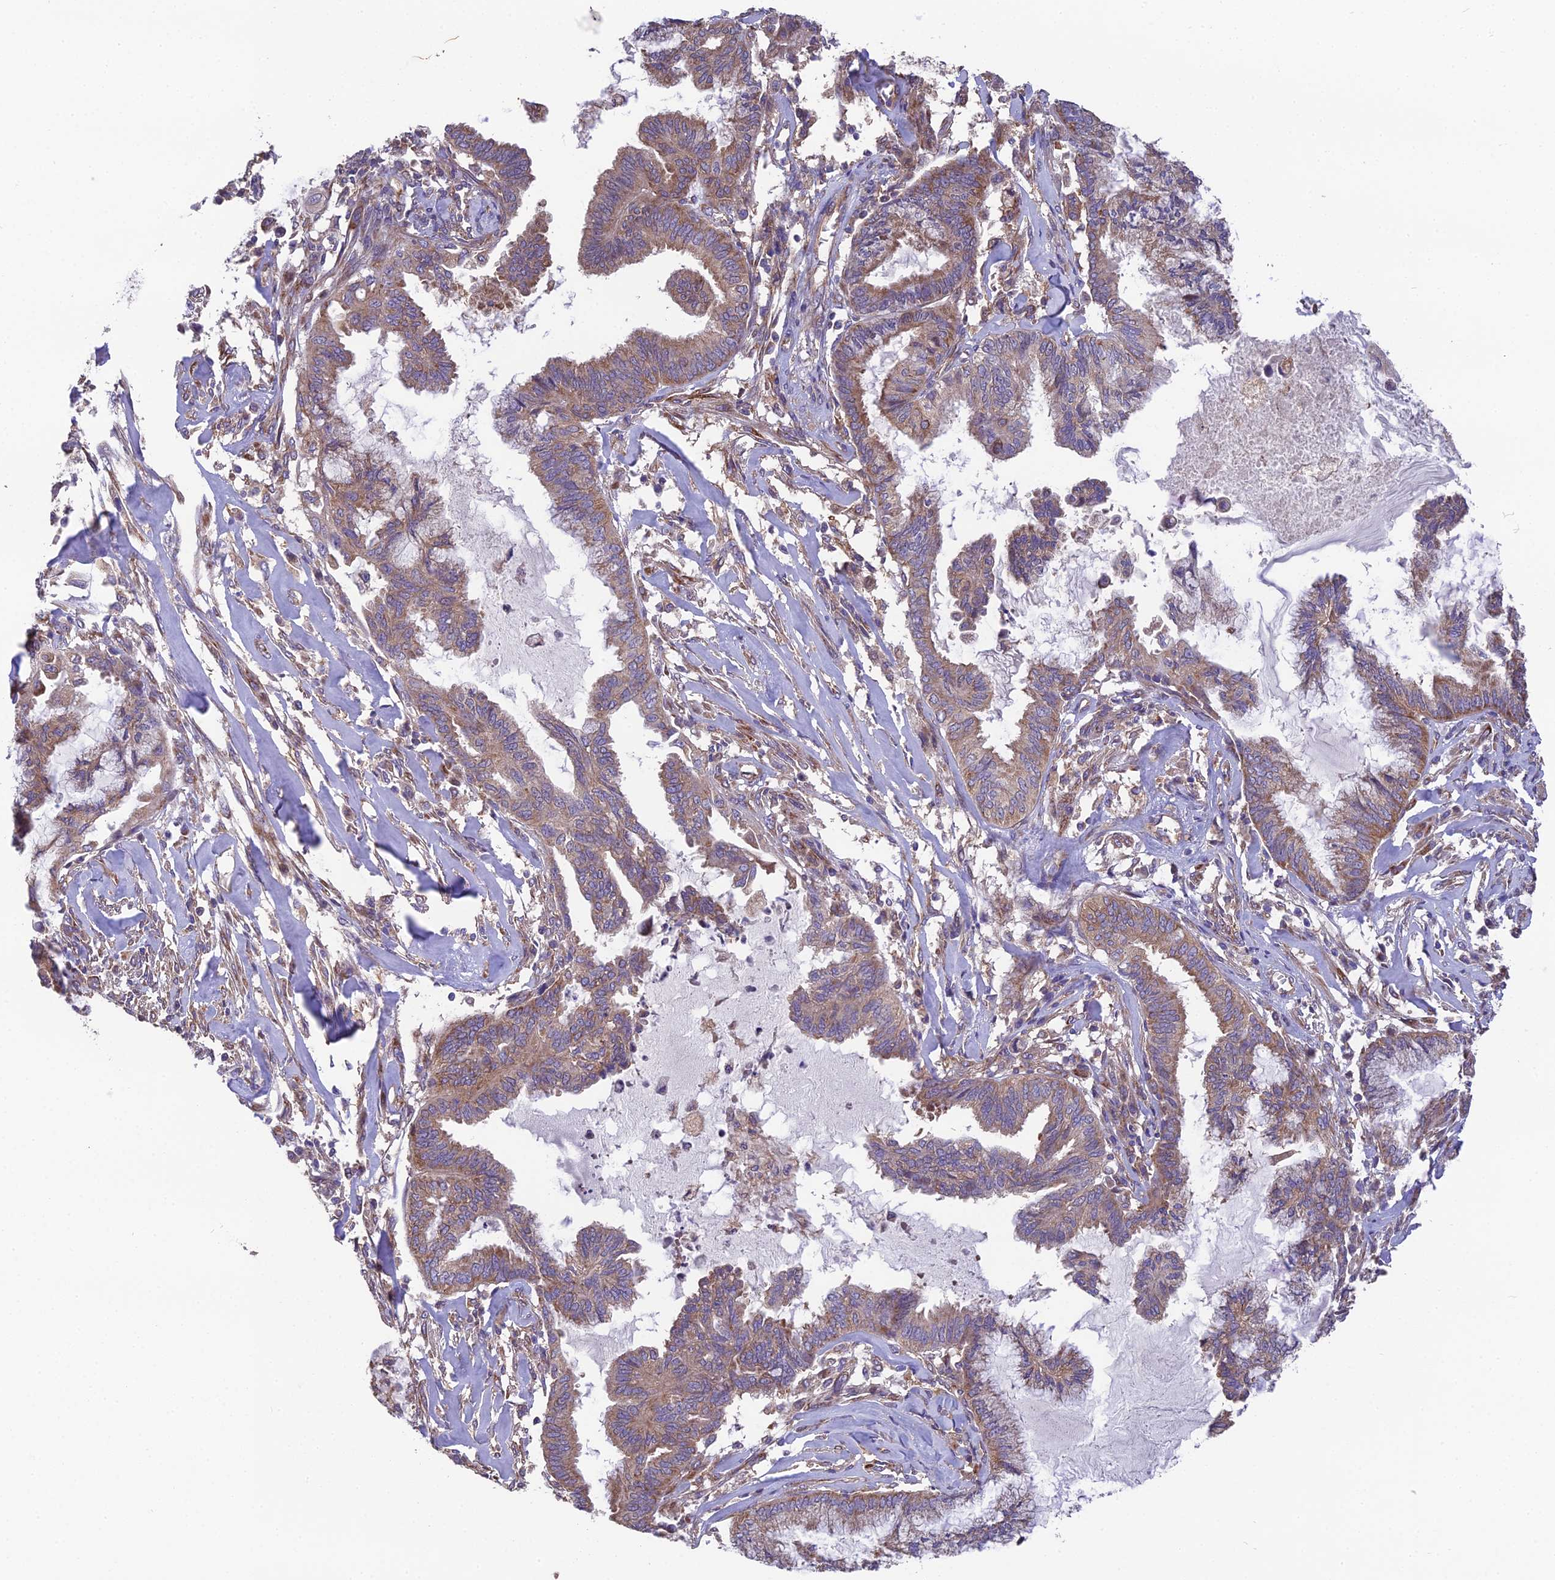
{"staining": {"intensity": "moderate", "quantity": ">75%", "location": "cytoplasmic/membranous"}, "tissue": "endometrial cancer", "cell_type": "Tumor cells", "image_type": "cancer", "snomed": [{"axis": "morphology", "description": "Adenocarcinoma, NOS"}, {"axis": "topography", "description": "Endometrium"}], "caption": "Tumor cells show moderate cytoplasmic/membranous positivity in about >75% of cells in adenocarcinoma (endometrial).", "gene": "BLOC1S4", "patient": {"sex": "female", "age": 86}}